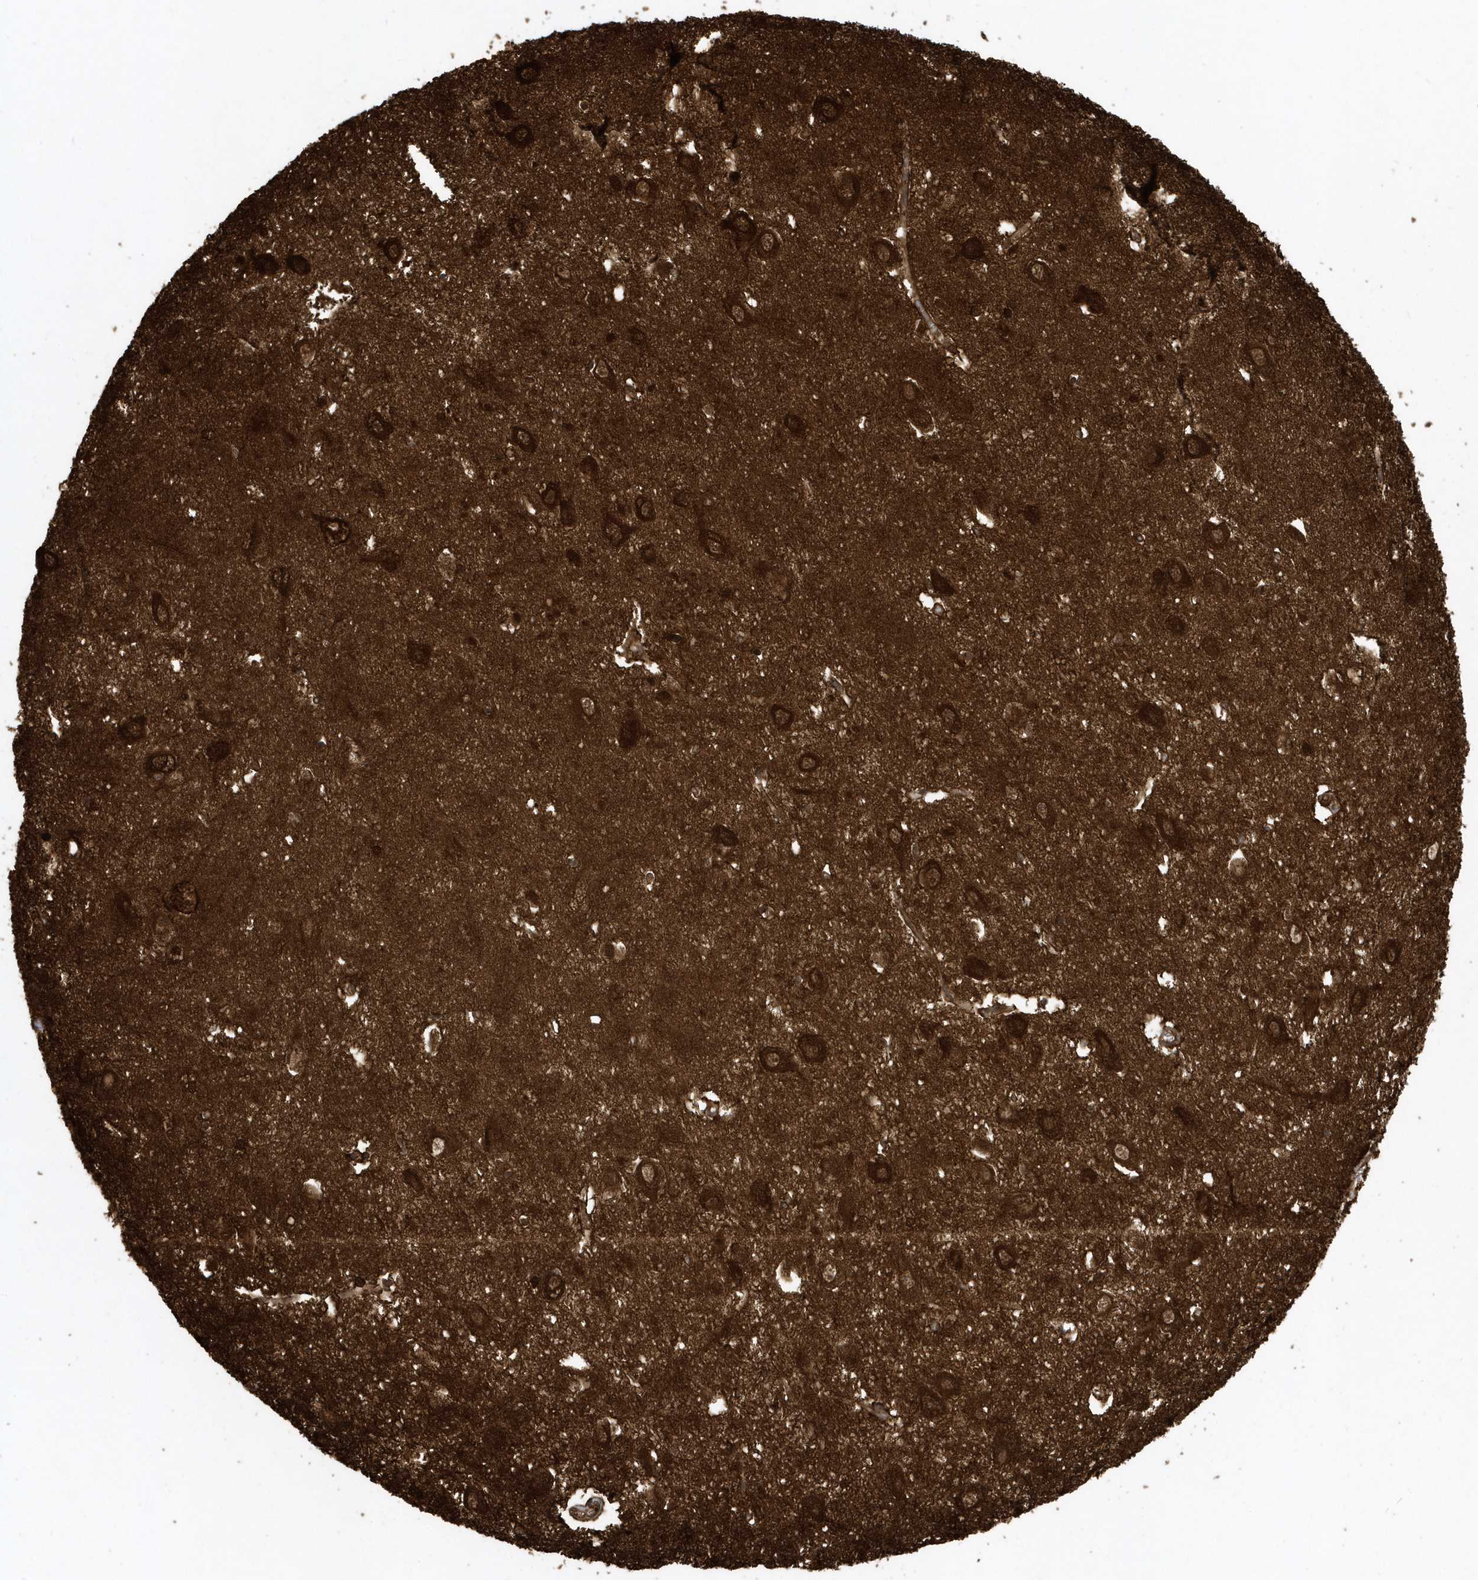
{"staining": {"intensity": "strong", "quantity": "25%-75%", "location": "cytoplasmic/membranous,nuclear"}, "tissue": "hippocampus", "cell_type": "Glial cells", "image_type": "normal", "snomed": [{"axis": "morphology", "description": "Normal tissue, NOS"}, {"axis": "topography", "description": "Hippocampus"}], "caption": "High-power microscopy captured an immunohistochemistry (IHC) histopathology image of benign hippocampus, revealing strong cytoplasmic/membranous,nuclear expression in approximately 25%-75% of glial cells.", "gene": "CLCN6", "patient": {"sex": "female", "age": 64}}